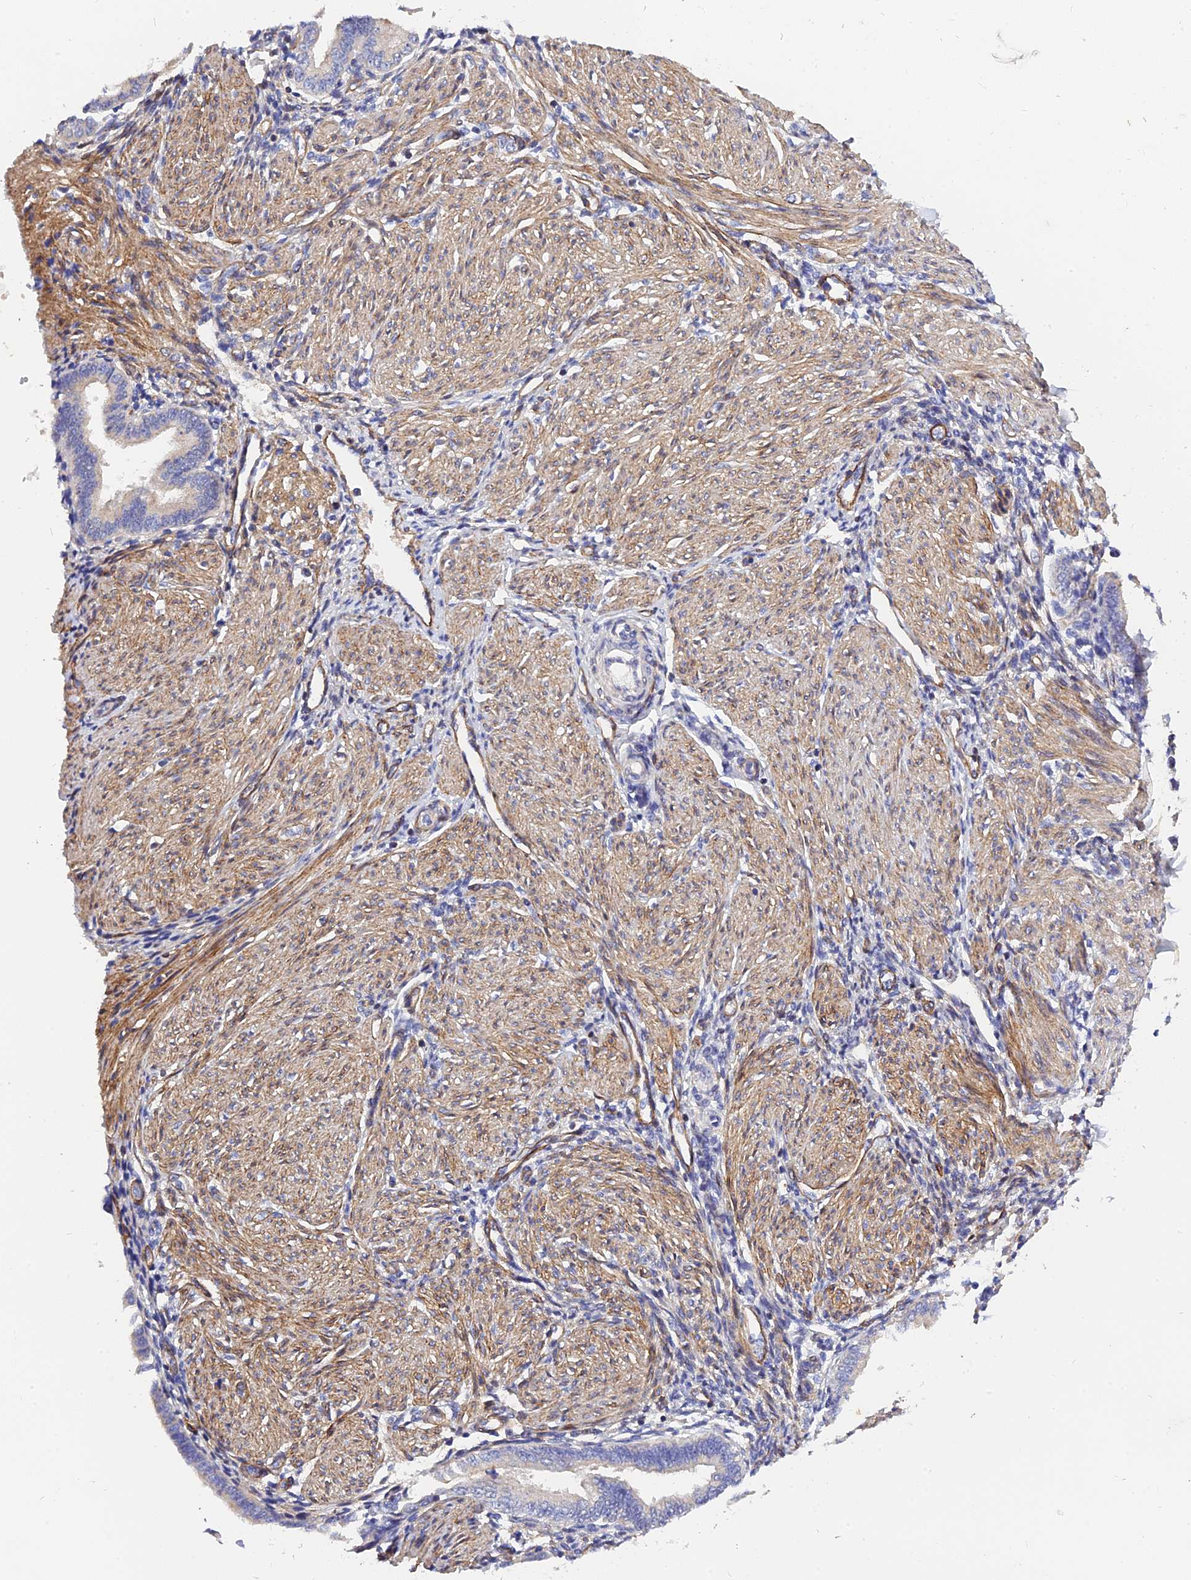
{"staining": {"intensity": "weak", "quantity": "<25%", "location": "cytoplasmic/membranous"}, "tissue": "endometrium", "cell_type": "Cells in endometrial stroma", "image_type": "normal", "snomed": [{"axis": "morphology", "description": "Normal tissue, NOS"}, {"axis": "topography", "description": "Endometrium"}], "caption": "There is no significant positivity in cells in endometrial stroma of endometrium. (Stains: DAB immunohistochemistry with hematoxylin counter stain, Microscopy: brightfield microscopy at high magnification).", "gene": "MRPL35", "patient": {"sex": "female", "age": 53}}